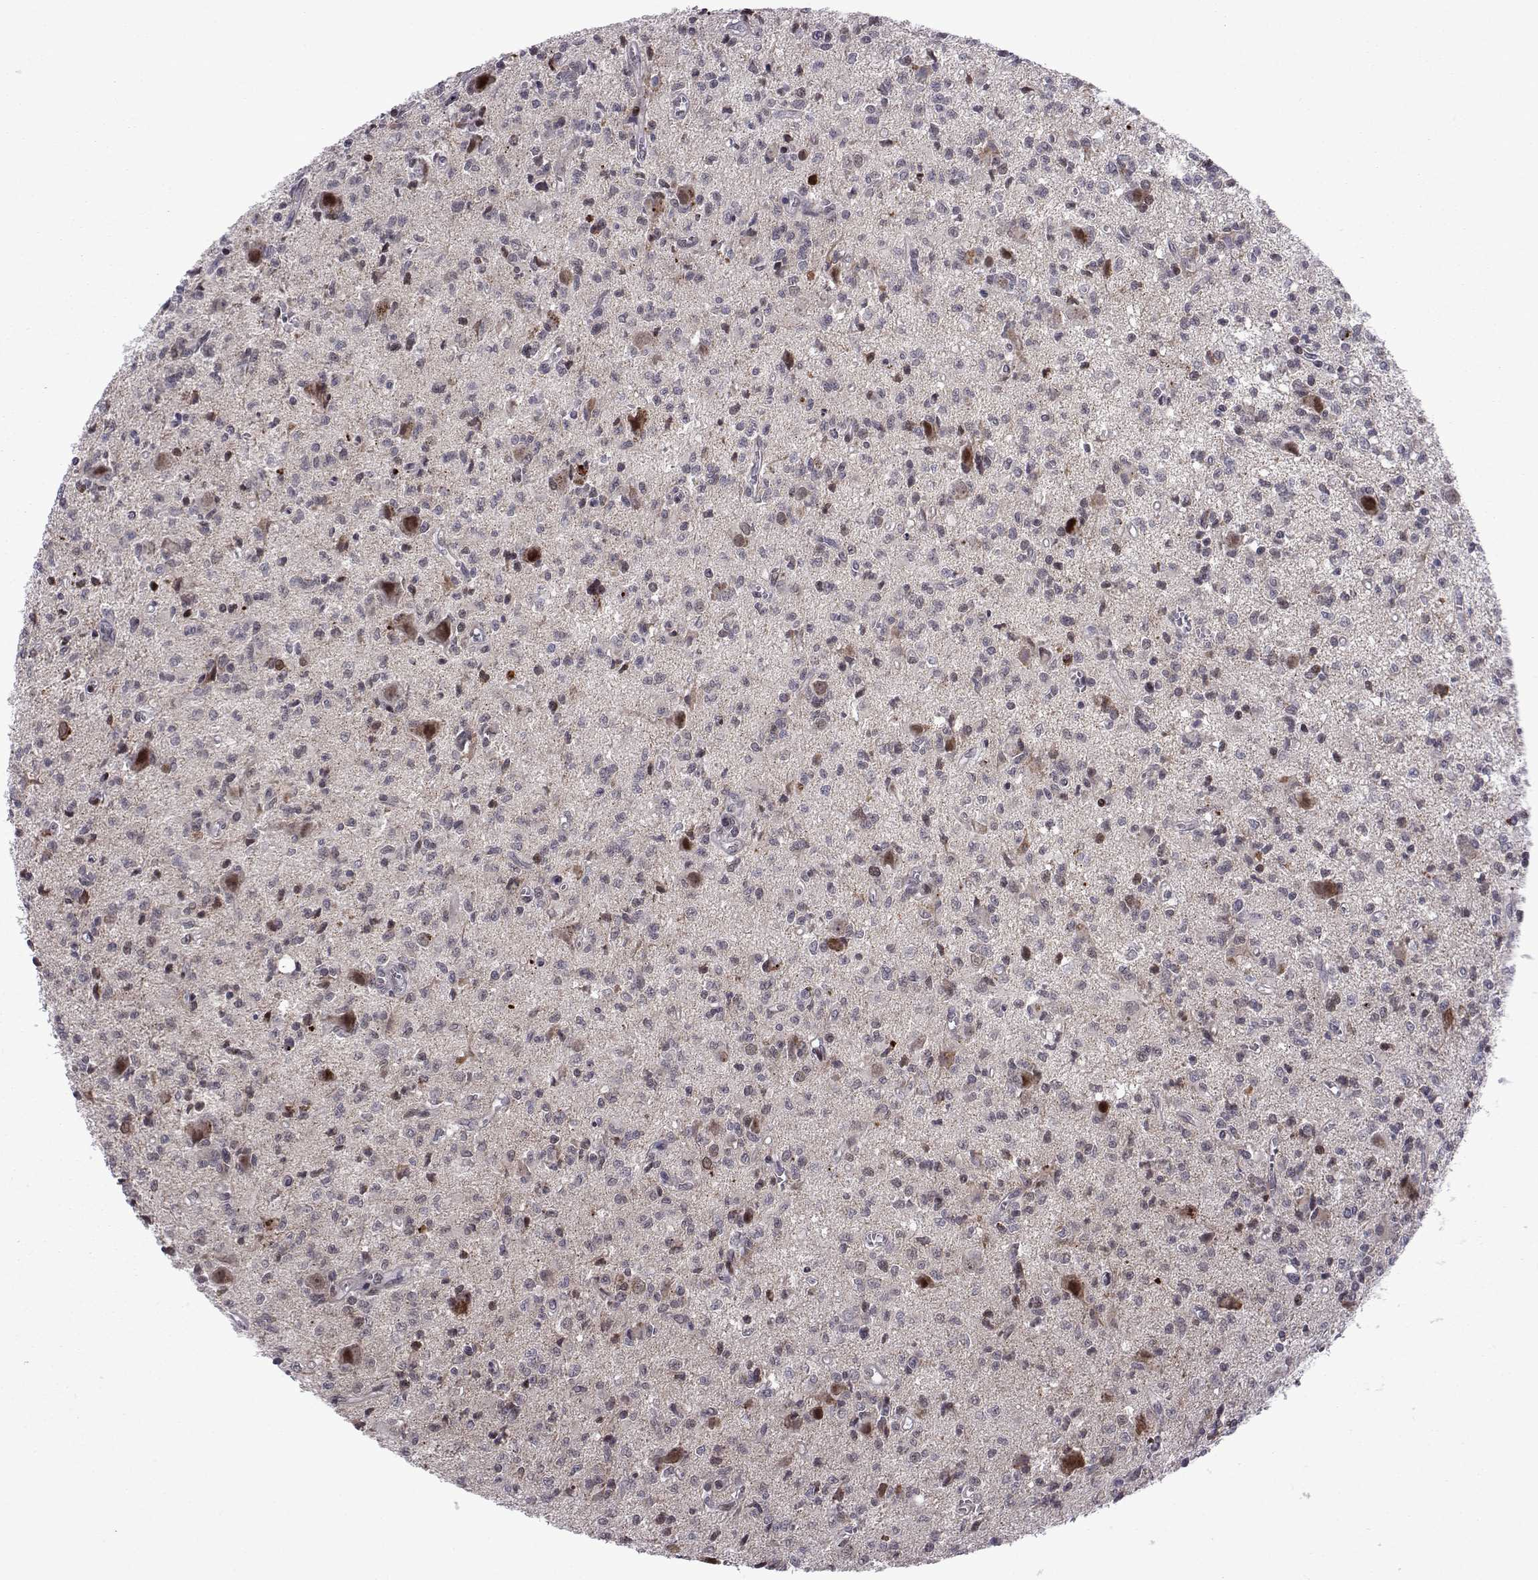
{"staining": {"intensity": "negative", "quantity": "none", "location": "none"}, "tissue": "glioma", "cell_type": "Tumor cells", "image_type": "cancer", "snomed": [{"axis": "morphology", "description": "Glioma, malignant, Low grade"}, {"axis": "topography", "description": "Brain"}], "caption": "Human glioma stained for a protein using IHC shows no staining in tumor cells.", "gene": "EFCAB3", "patient": {"sex": "male", "age": 64}}